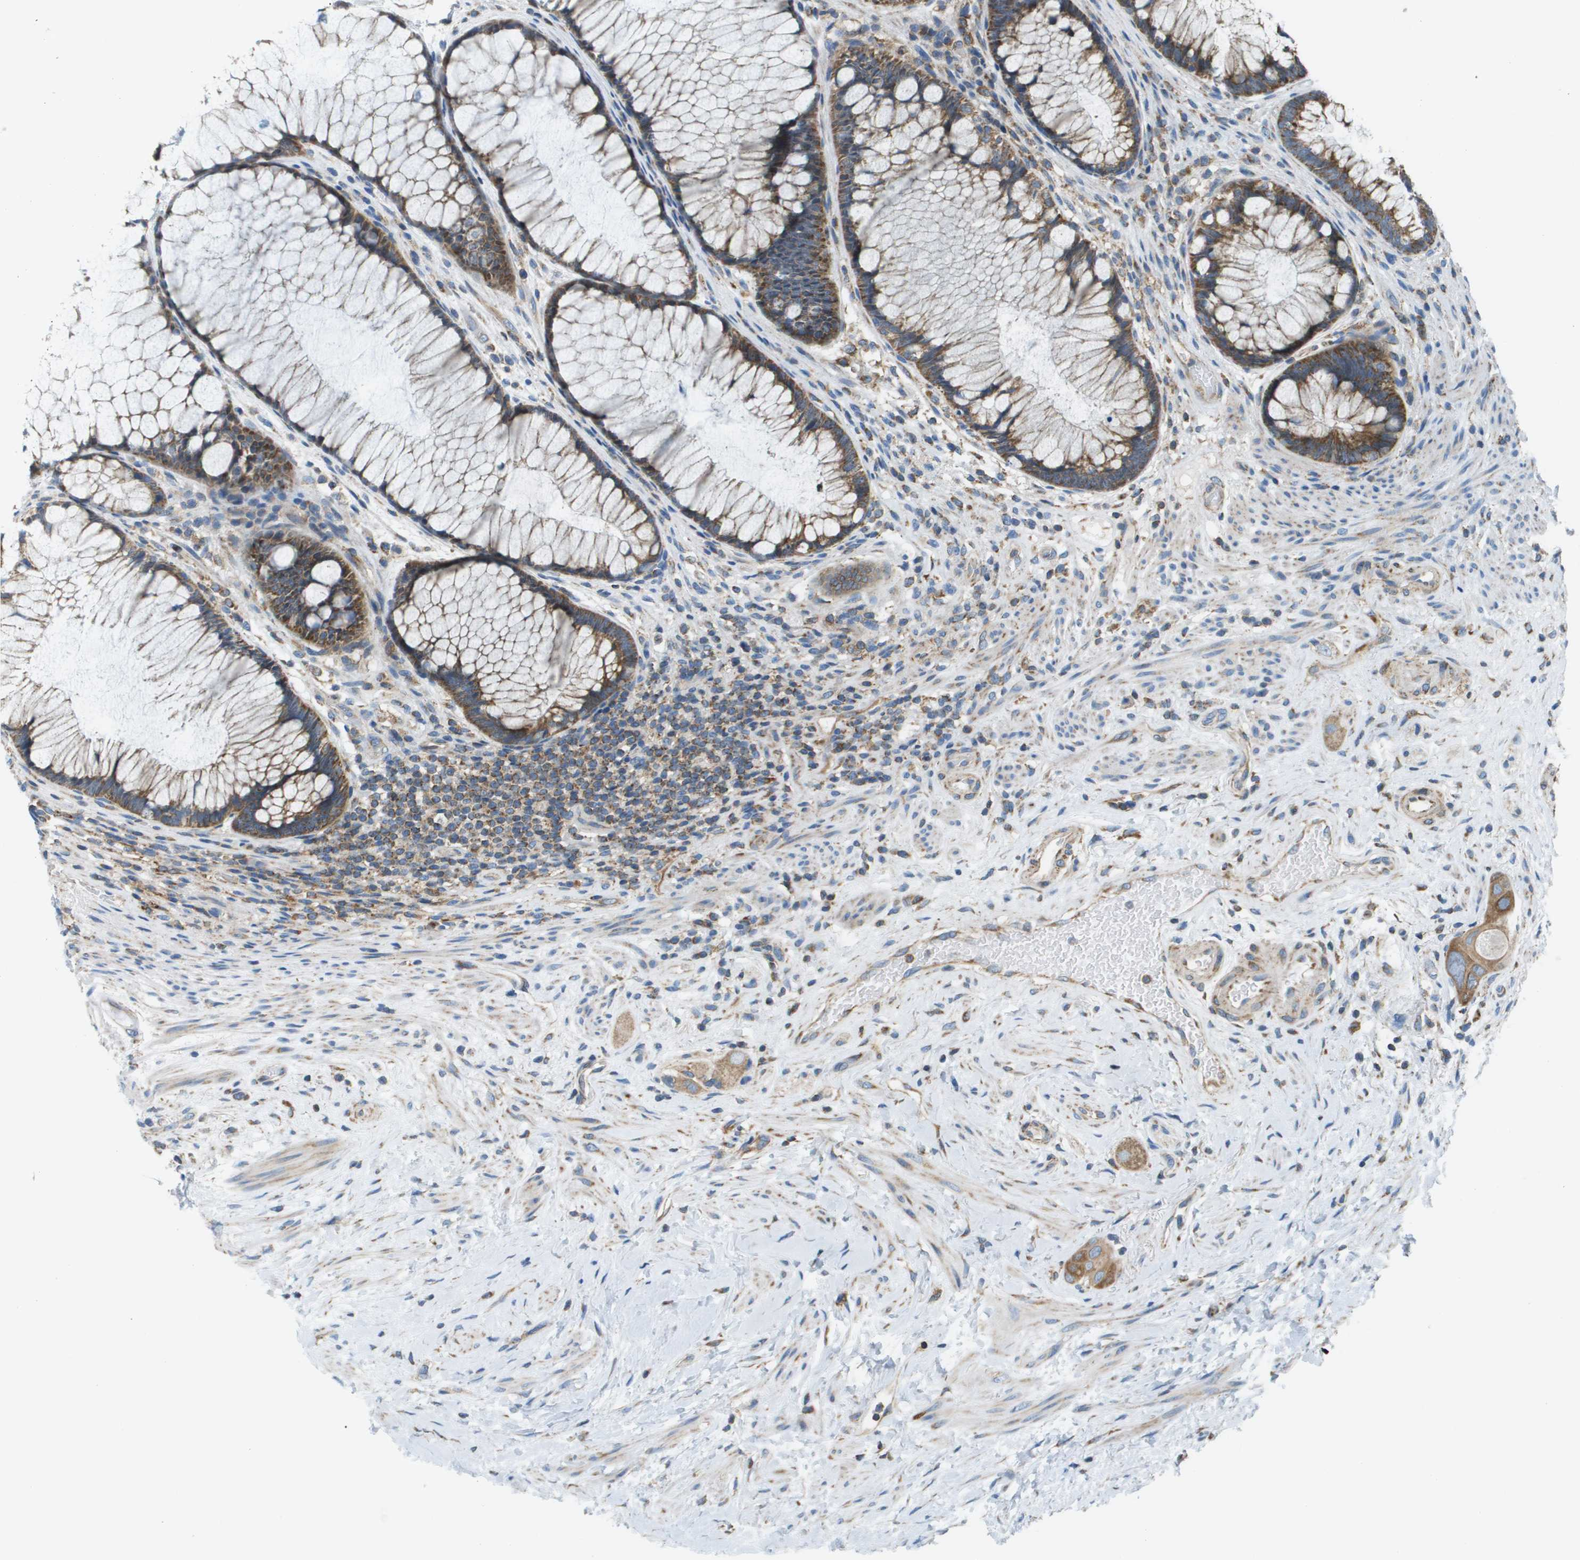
{"staining": {"intensity": "moderate", "quantity": ">75%", "location": "cytoplasmic/membranous"}, "tissue": "colorectal cancer", "cell_type": "Tumor cells", "image_type": "cancer", "snomed": [{"axis": "morphology", "description": "Adenocarcinoma, NOS"}, {"axis": "topography", "description": "Rectum"}], "caption": "Brown immunohistochemical staining in human colorectal adenocarcinoma exhibits moderate cytoplasmic/membranous expression in approximately >75% of tumor cells. (DAB IHC with brightfield microscopy, high magnification).", "gene": "TAOK3", "patient": {"sex": "male", "age": 51}}